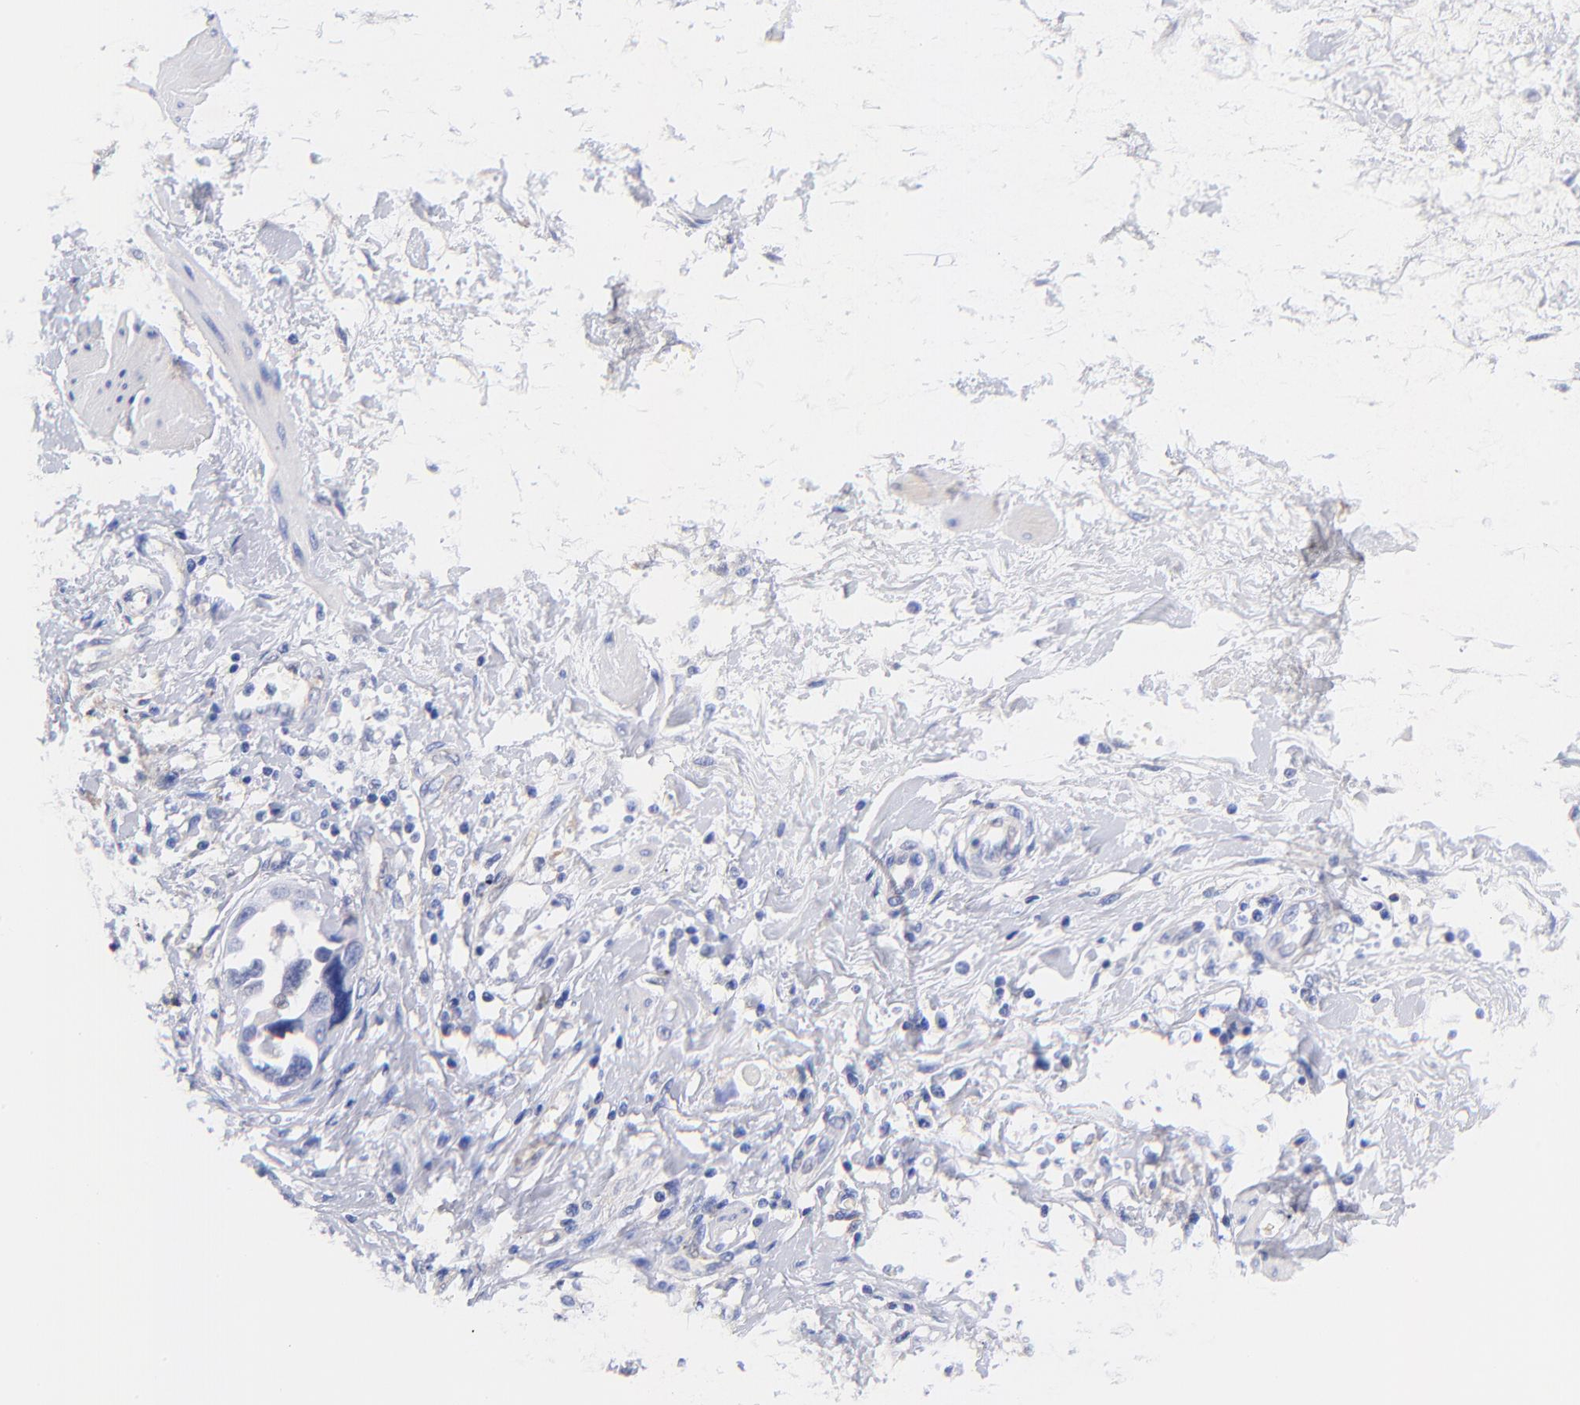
{"staining": {"intensity": "negative", "quantity": "none", "location": "none"}, "tissue": "ovarian cancer", "cell_type": "Tumor cells", "image_type": "cancer", "snomed": [{"axis": "morphology", "description": "Cystadenocarcinoma, serous, NOS"}, {"axis": "topography", "description": "Ovary"}], "caption": "Immunohistochemistry (IHC) histopathology image of neoplastic tissue: ovarian cancer stained with DAB (3,3'-diaminobenzidine) exhibits no significant protein staining in tumor cells.", "gene": "SLC44A2", "patient": {"sex": "female", "age": 63}}